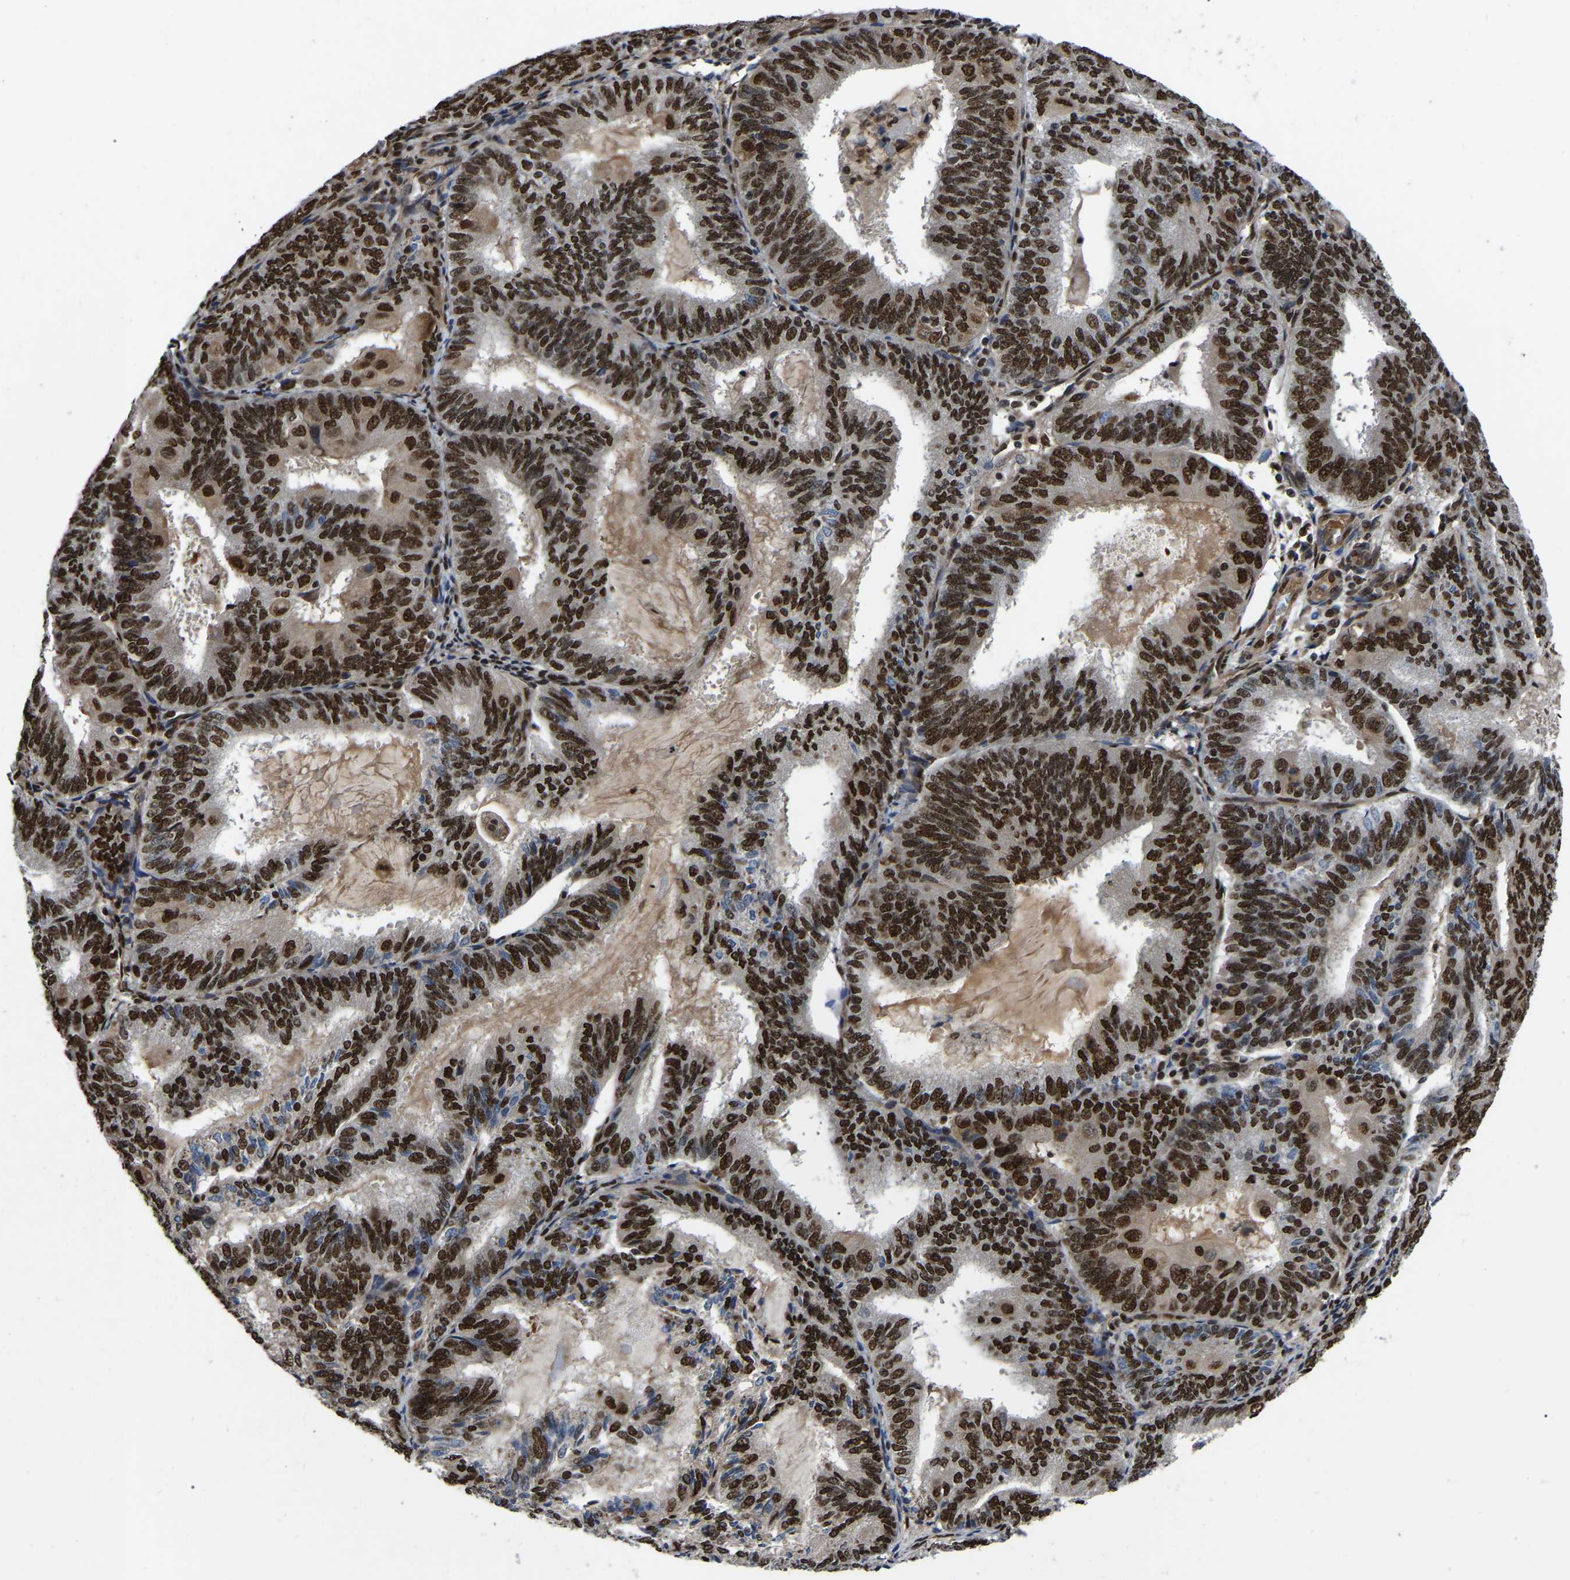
{"staining": {"intensity": "strong", "quantity": ">75%", "location": "nuclear"}, "tissue": "endometrial cancer", "cell_type": "Tumor cells", "image_type": "cancer", "snomed": [{"axis": "morphology", "description": "Adenocarcinoma, NOS"}, {"axis": "topography", "description": "Endometrium"}], "caption": "Protein staining displays strong nuclear staining in about >75% of tumor cells in endometrial adenocarcinoma.", "gene": "TRIM35", "patient": {"sex": "female", "age": 81}}